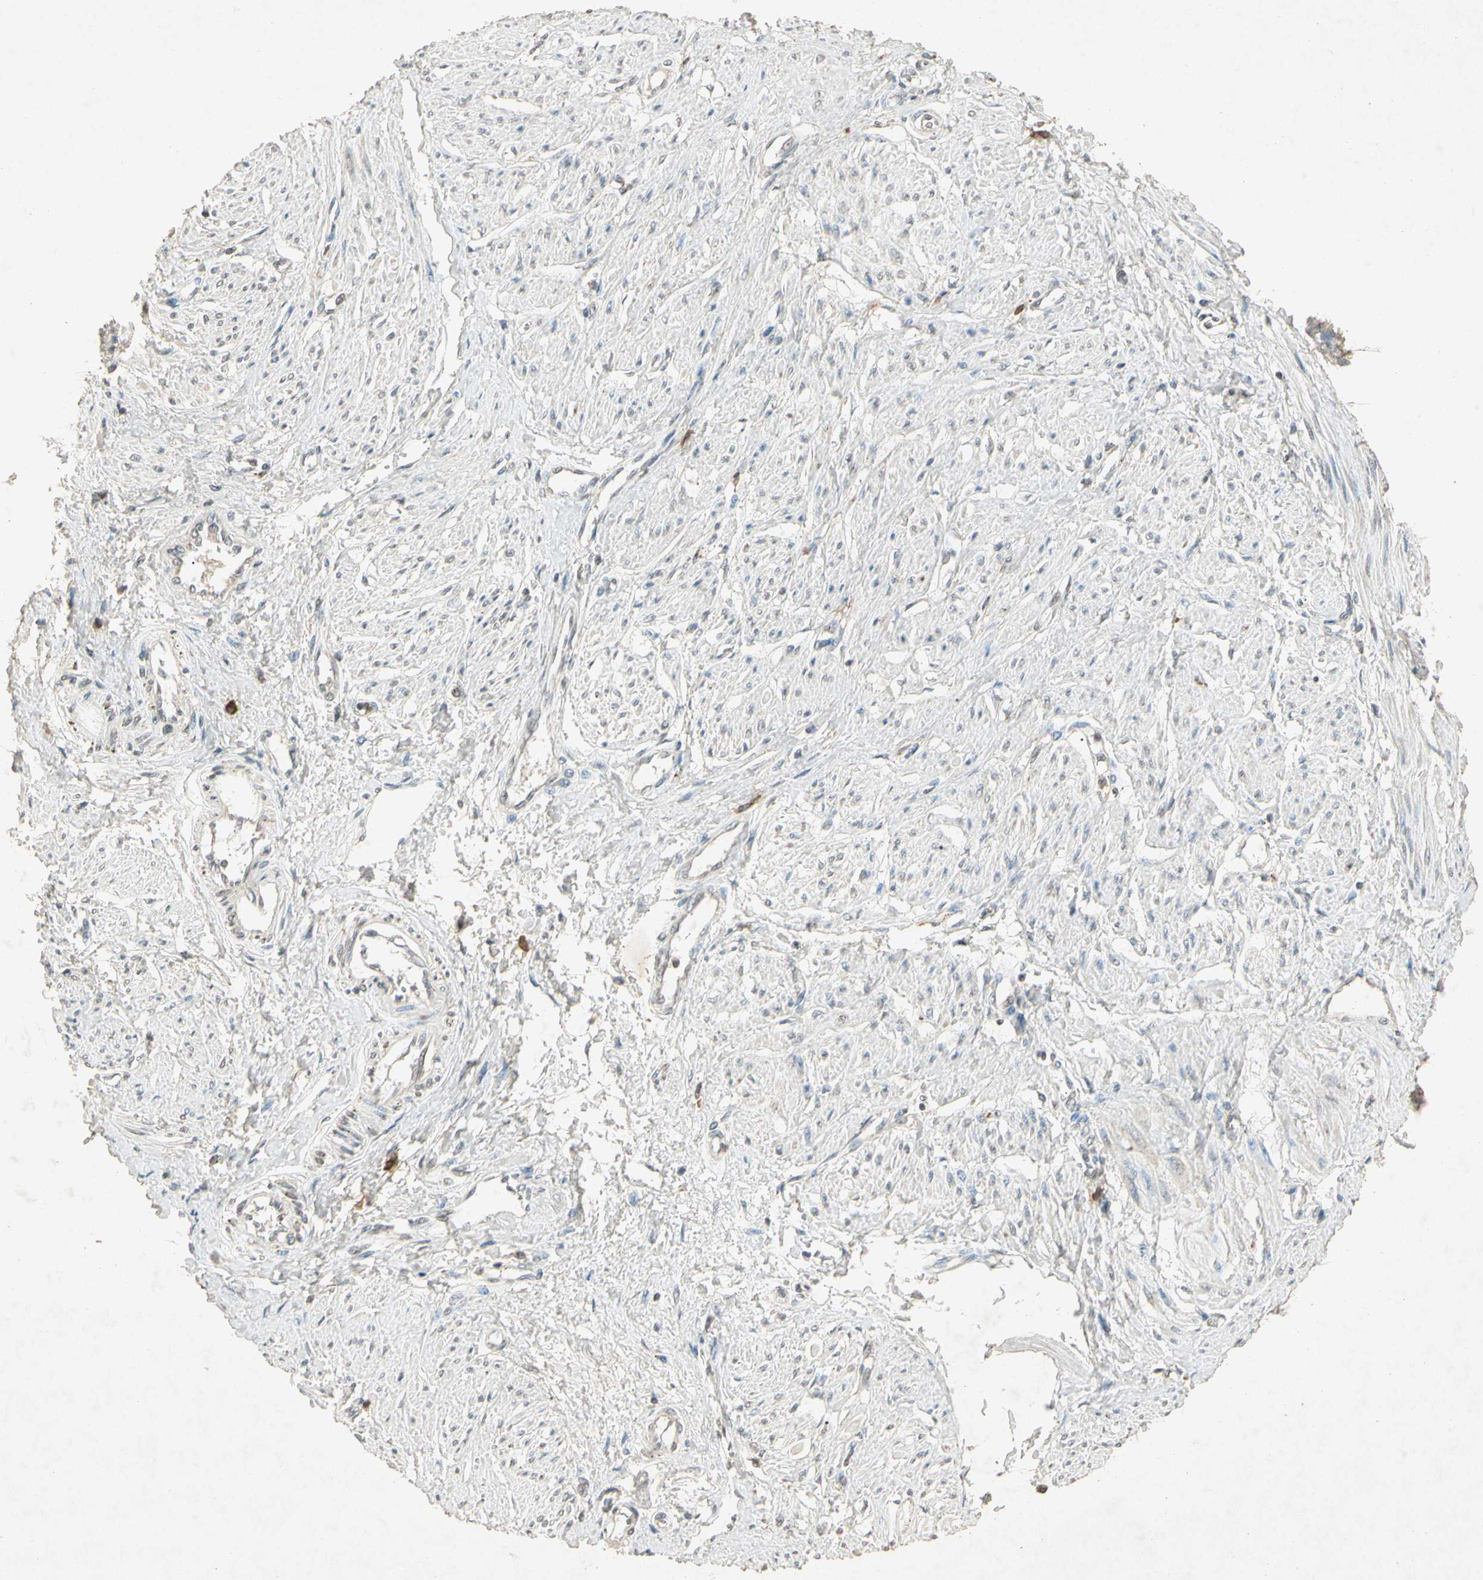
{"staining": {"intensity": "weak", "quantity": "<25%", "location": "cytoplasmic/membranous"}, "tissue": "smooth muscle", "cell_type": "Smooth muscle cells", "image_type": "normal", "snomed": [{"axis": "morphology", "description": "Normal tissue, NOS"}, {"axis": "topography", "description": "Smooth muscle"}, {"axis": "topography", "description": "Uterus"}], "caption": "Immunohistochemical staining of normal smooth muscle displays no significant positivity in smooth muscle cells. (IHC, brightfield microscopy, high magnification).", "gene": "MSRB1", "patient": {"sex": "female", "age": 39}}